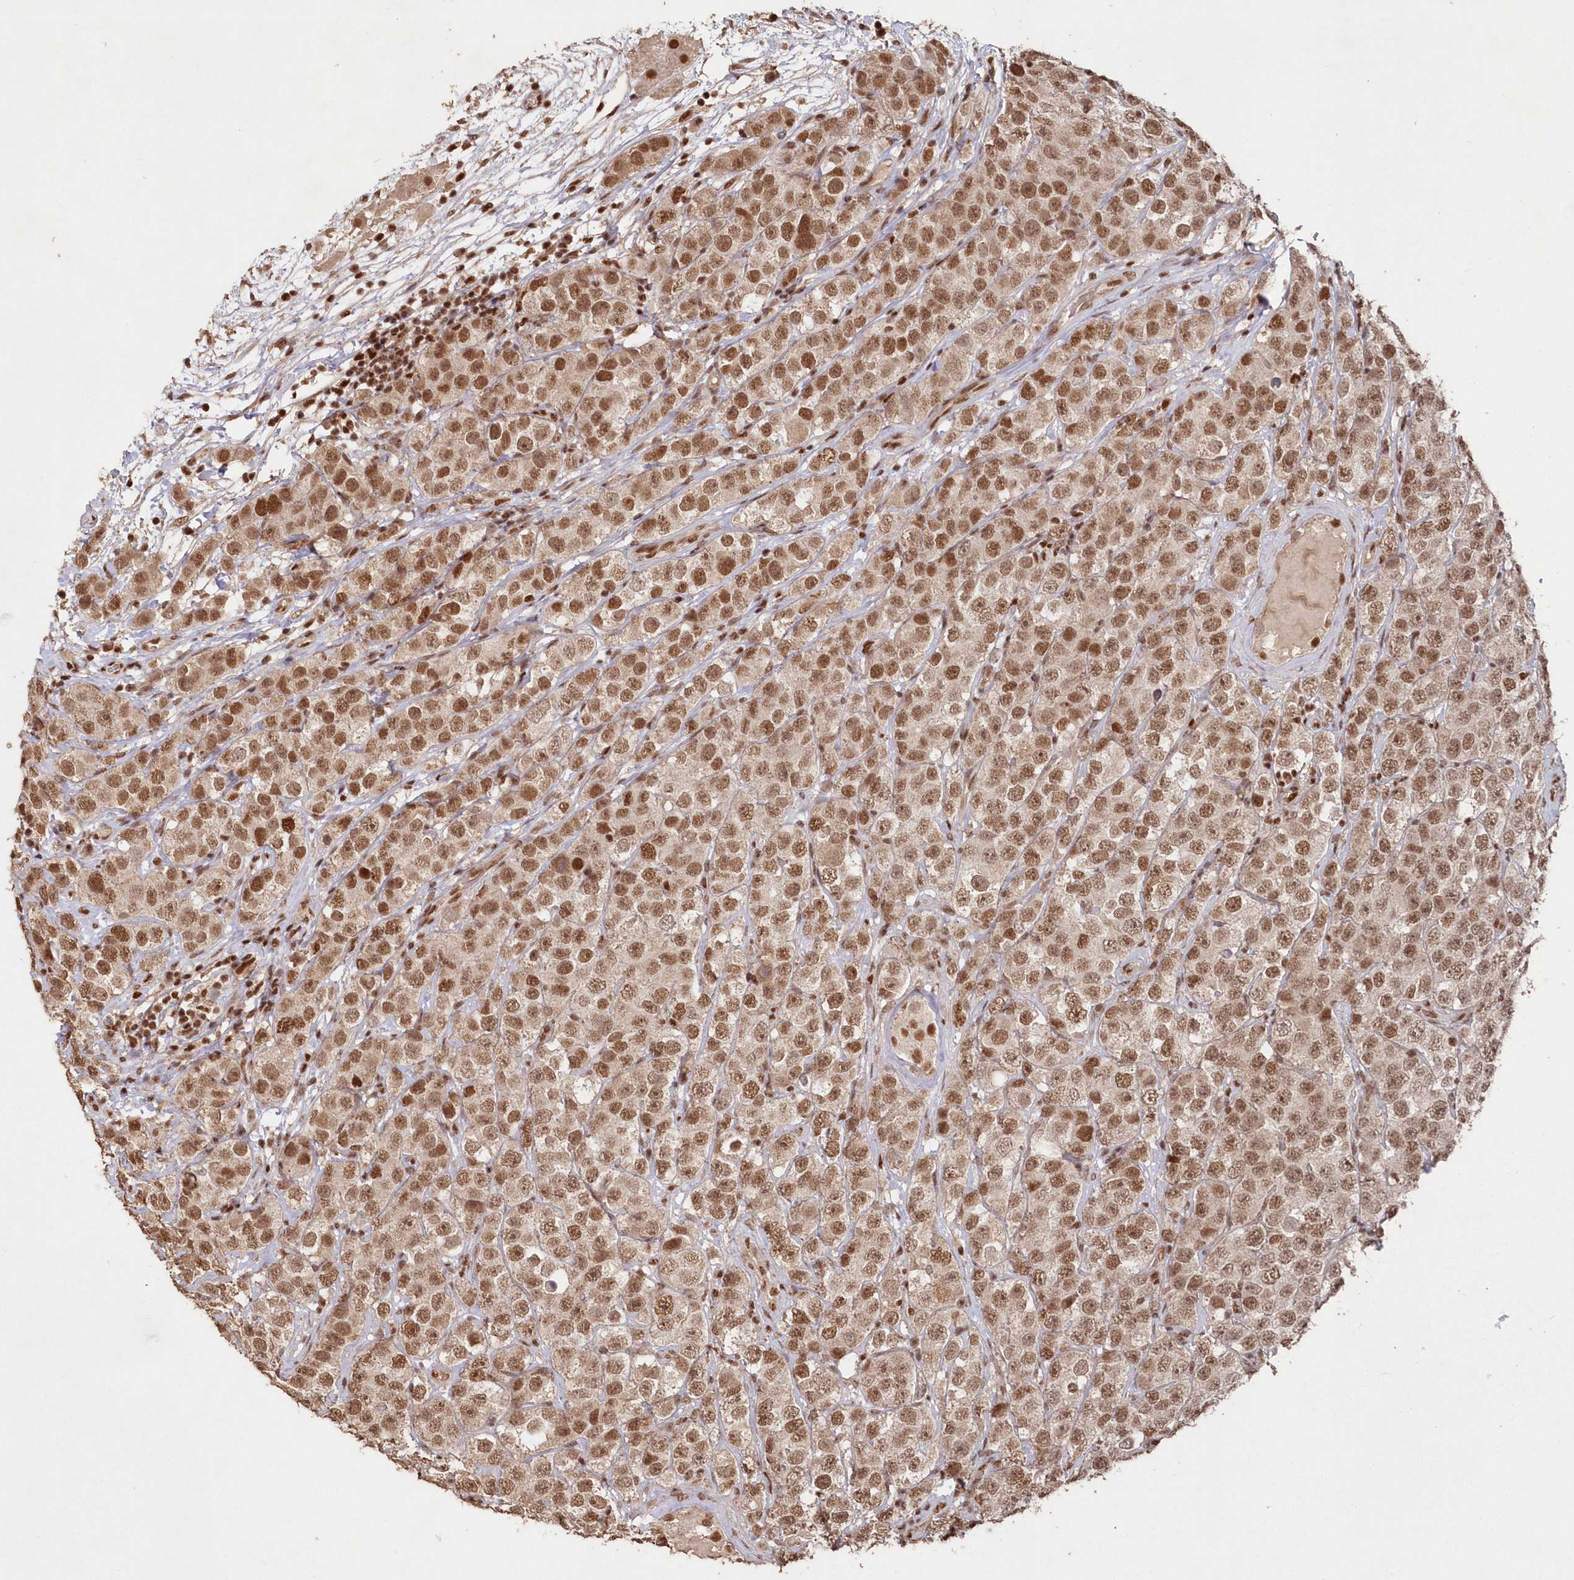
{"staining": {"intensity": "moderate", "quantity": ">75%", "location": "nuclear"}, "tissue": "testis cancer", "cell_type": "Tumor cells", "image_type": "cancer", "snomed": [{"axis": "morphology", "description": "Seminoma, NOS"}, {"axis": "topography", "description": "Testis"}], "caption": "Approximately >75% of tumor cells in human testis cancer display moderate nuclear protein positivity as visualized by brown immunohistochemical staining.", "gene": "PDS5A", "patient": {"sex": "male", "age": 28}}